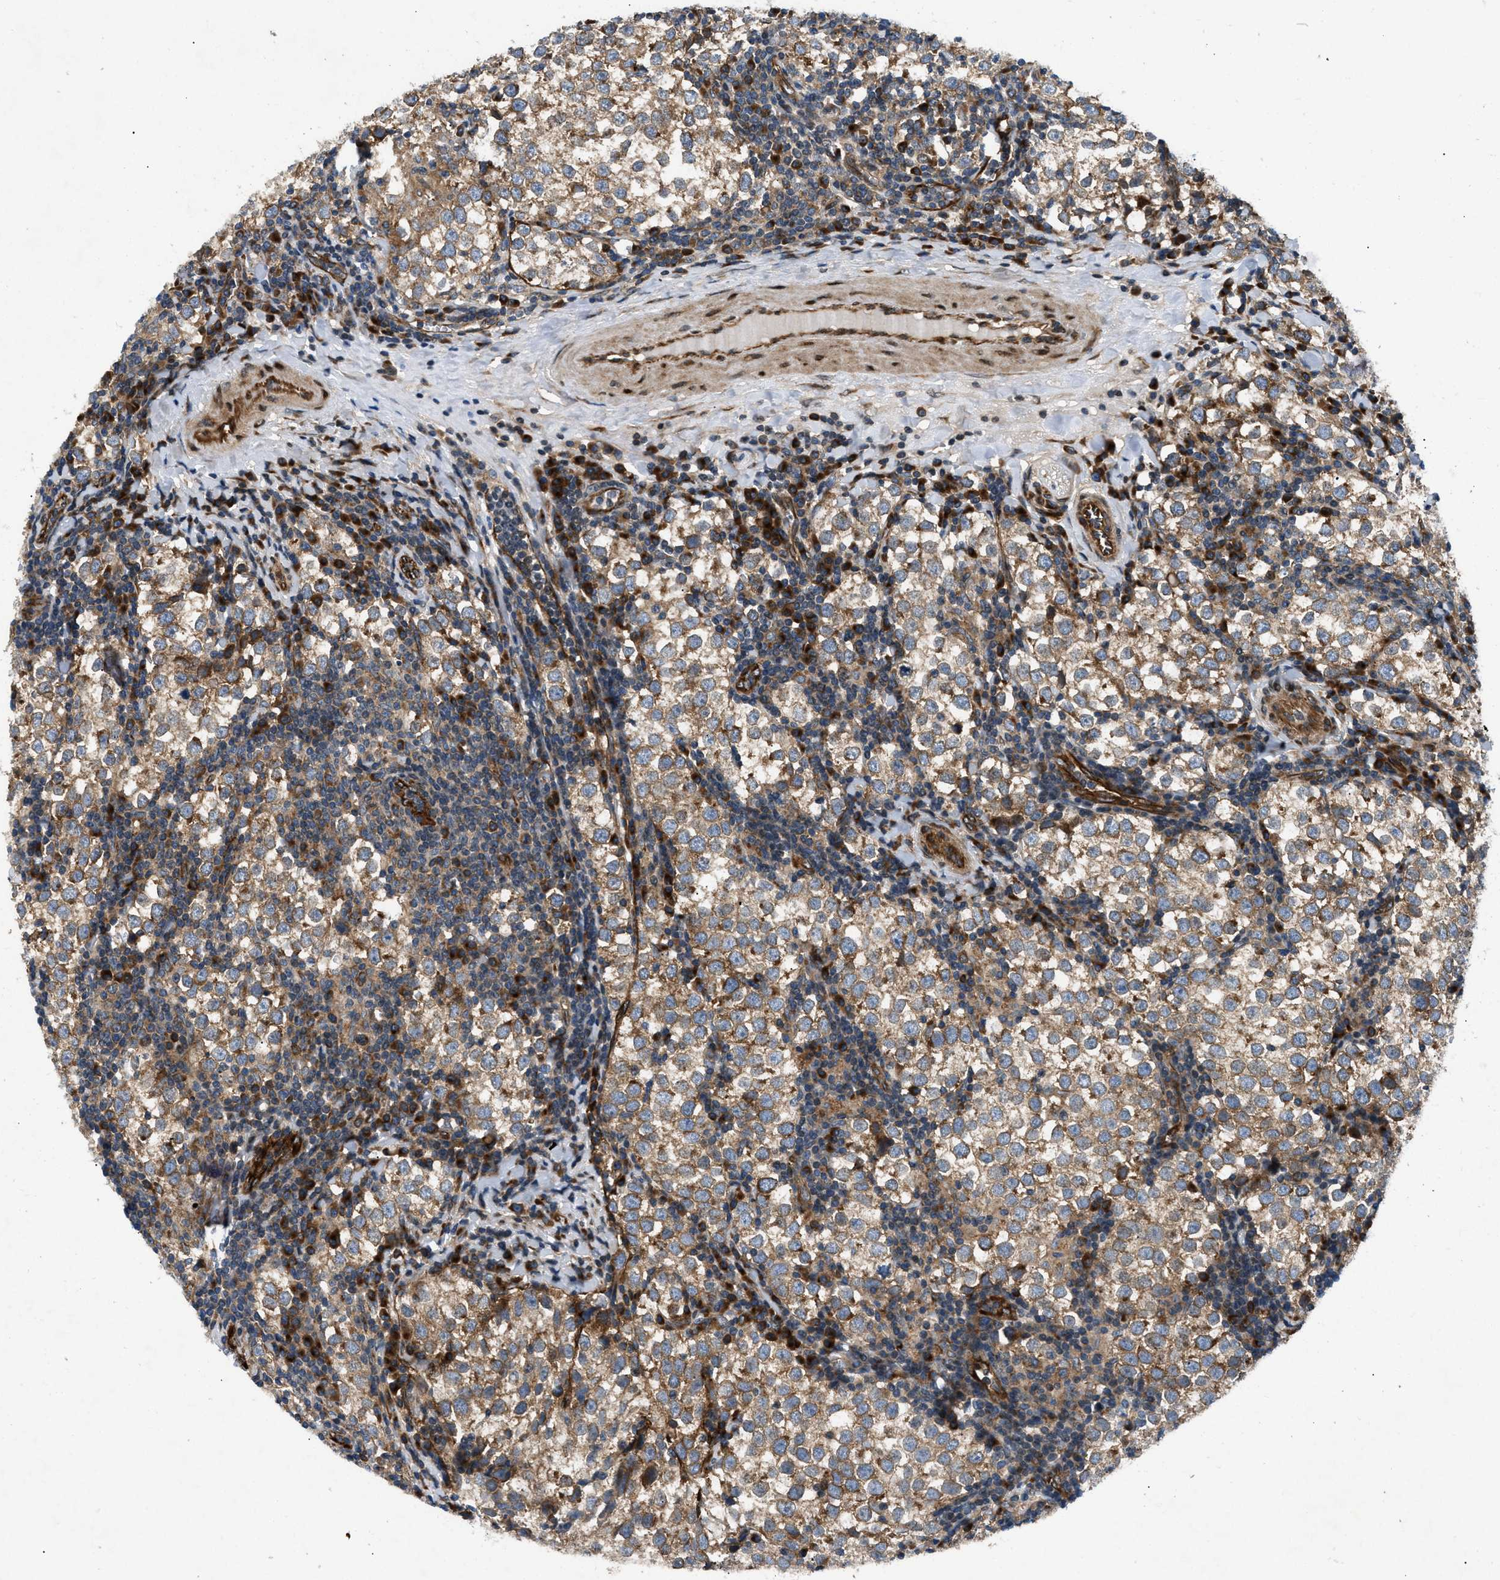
{"staining": {"intensity": "moderate", "quantity": ">75%", "location": "cytoplasmic/membranous"}, "tissue": "testis cancer", "cell_type": "Tumor cells", "image_type": "cancer", "snomed": [{"axis": "morphology", "description": "Seminoma, NOS"}, {"axis": "morphology", "description": "Carcinoma, Embryonal, NOS"}, {"axis": "topography", "description": "Testis"}], "caption": "Immunohistochemistry (IHC) image of embryonal carcinoma (testis) stained for a protein (brown), which reveals medium levels of moderate cytoplasmic/membranous positivity in approximately >75% of tumor cells.", "gene": "LYSMD3", "patient": {"sex": "male", "age": 36}}